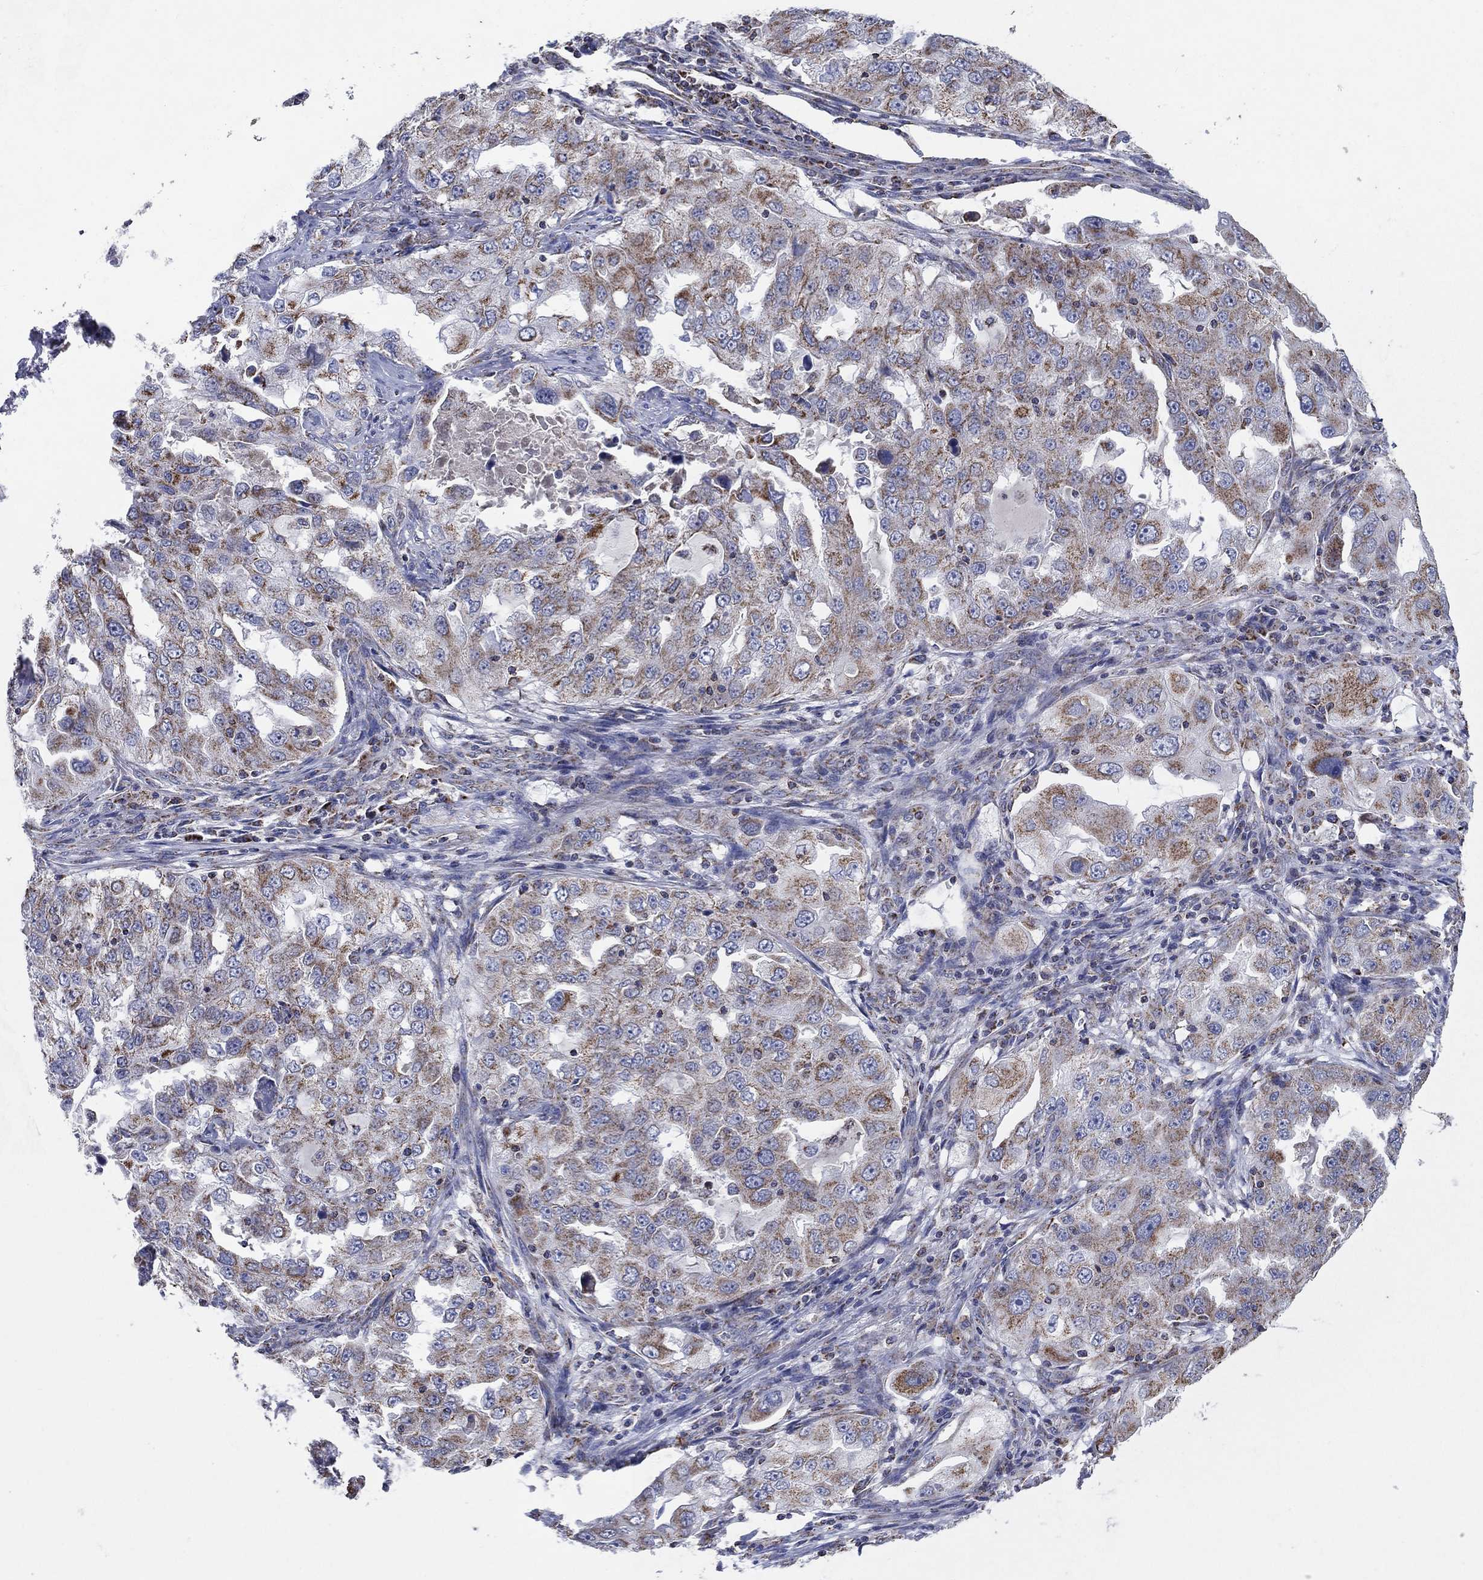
{"staining": {"intensity": "moderate", "quantity": "25%-75%", "location": "cytoplasmic/membranous"}, "tissue": "lung cancer", "cell_type": "Tumor cells", "image_type": "cancer", "snomed": [{"axis": "morphology", "description": "Adenocarcinoma, NOS"}, {"axis": "topography", "description": "Lung"}], "caption": "Brown immunohistochemical staining in human adenocarcinoma (lung) displays moderate cytoplasmic/membranous staining in approximately 25%-75% of tumor cells.", "gene": "C9orf85", "patient": {"sex": "female", "age": 61}}